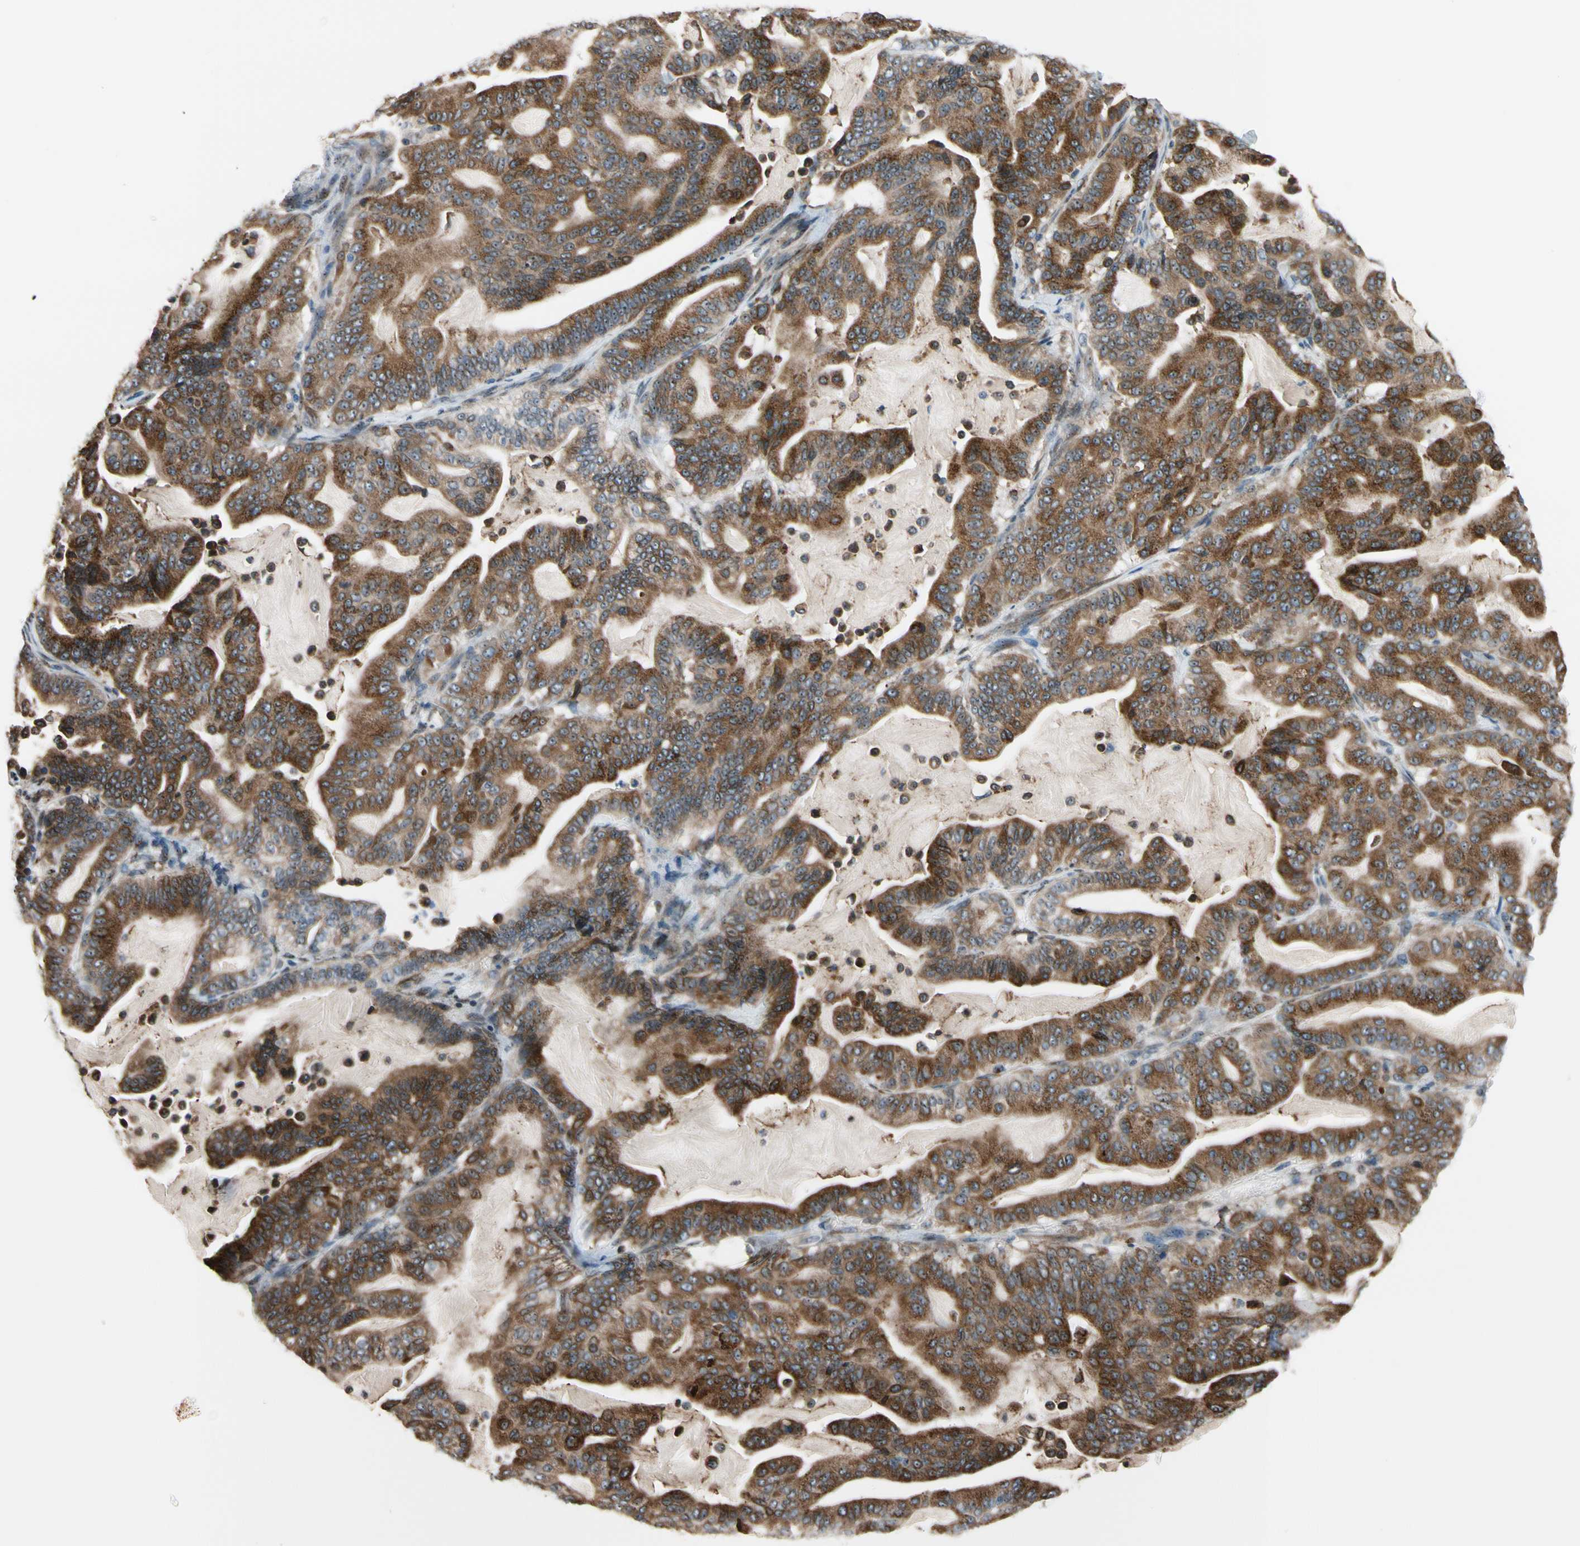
{"staining": {"intensity": "moderate", "quantity": ">75%", "location": "cytoplasmic/membranous"}, "tissue": "pancreatic cancer", "cell_type": "Tumor cells", "image_type": "cancer", "snomed": [{"axis": "morphology", "description": "Adenocarcinoma, NOS"}, {"axis": "topography", "description": "Pancreas"}], "caption": "Human pancreatic cancer stained with a brown dye shows moderate cytoplasmic/membranous positive positivity in approximately >75% of tumor cells.", "gene": "TMED7", "patient": {"sex": "male", "age": 63}}